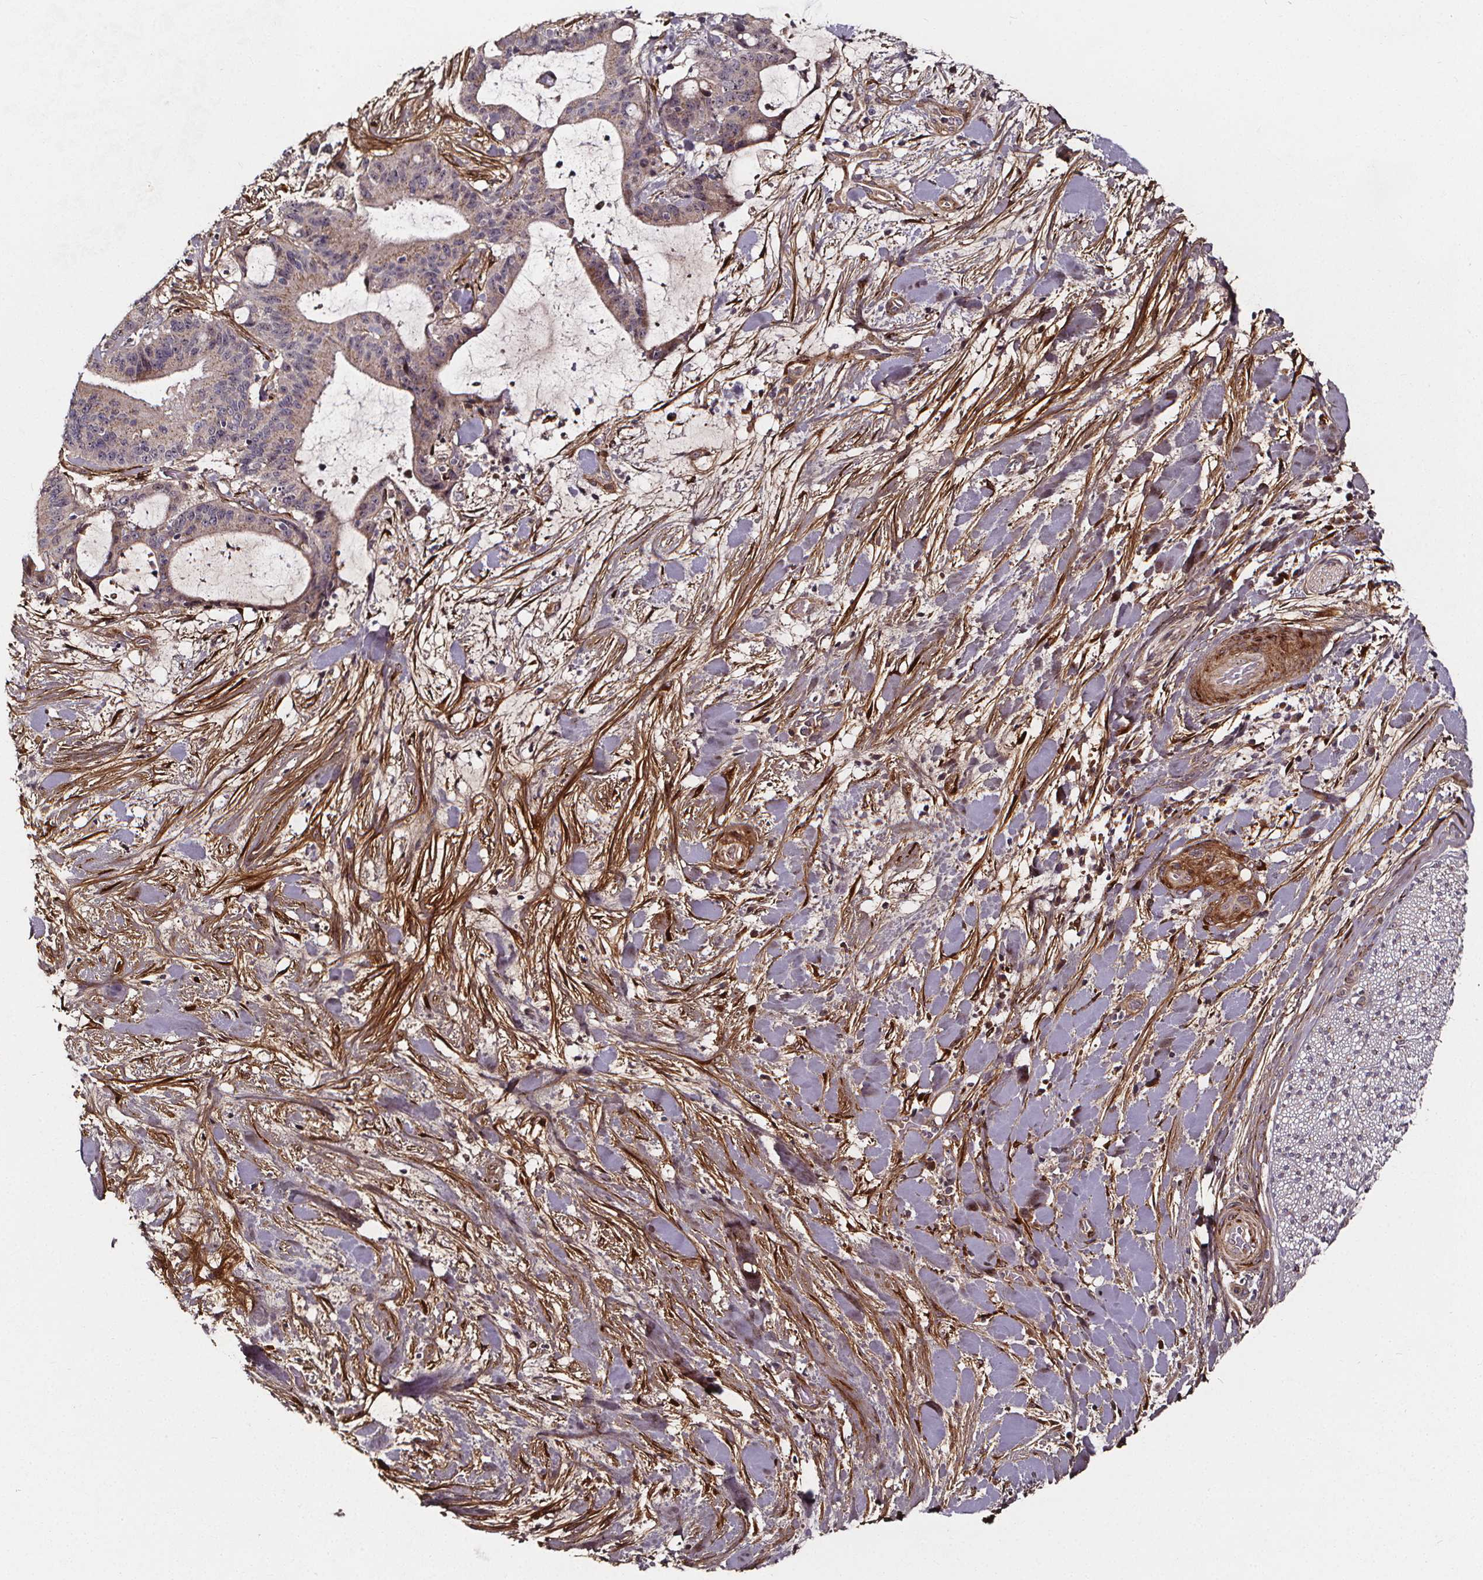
{"staining": {"intensity": "weak", "quantity": "25%-75%", "location": "cytoplasmic/membranous"}, "tissue": "liver cancer", "cell_type": "Tumor cells", "image_type": "cancer", "snomed": [{"axis": "morphology", "description": "Cholangiocarcinoma"}, {"axis": "topography", "description": "Liver"}], "caption": "IHC micrograph of neoplastic tissue: cholangiocarcinoma (liver) stained using IHC exhibits low levels of weak protein expression localized specifically in the cytoplasmic/membranous of tumor cells, appearing as a cytoplasmic/membranous brown color.", "gene": "AEBP1", "patient": {"sex": "female", "age": 73}}